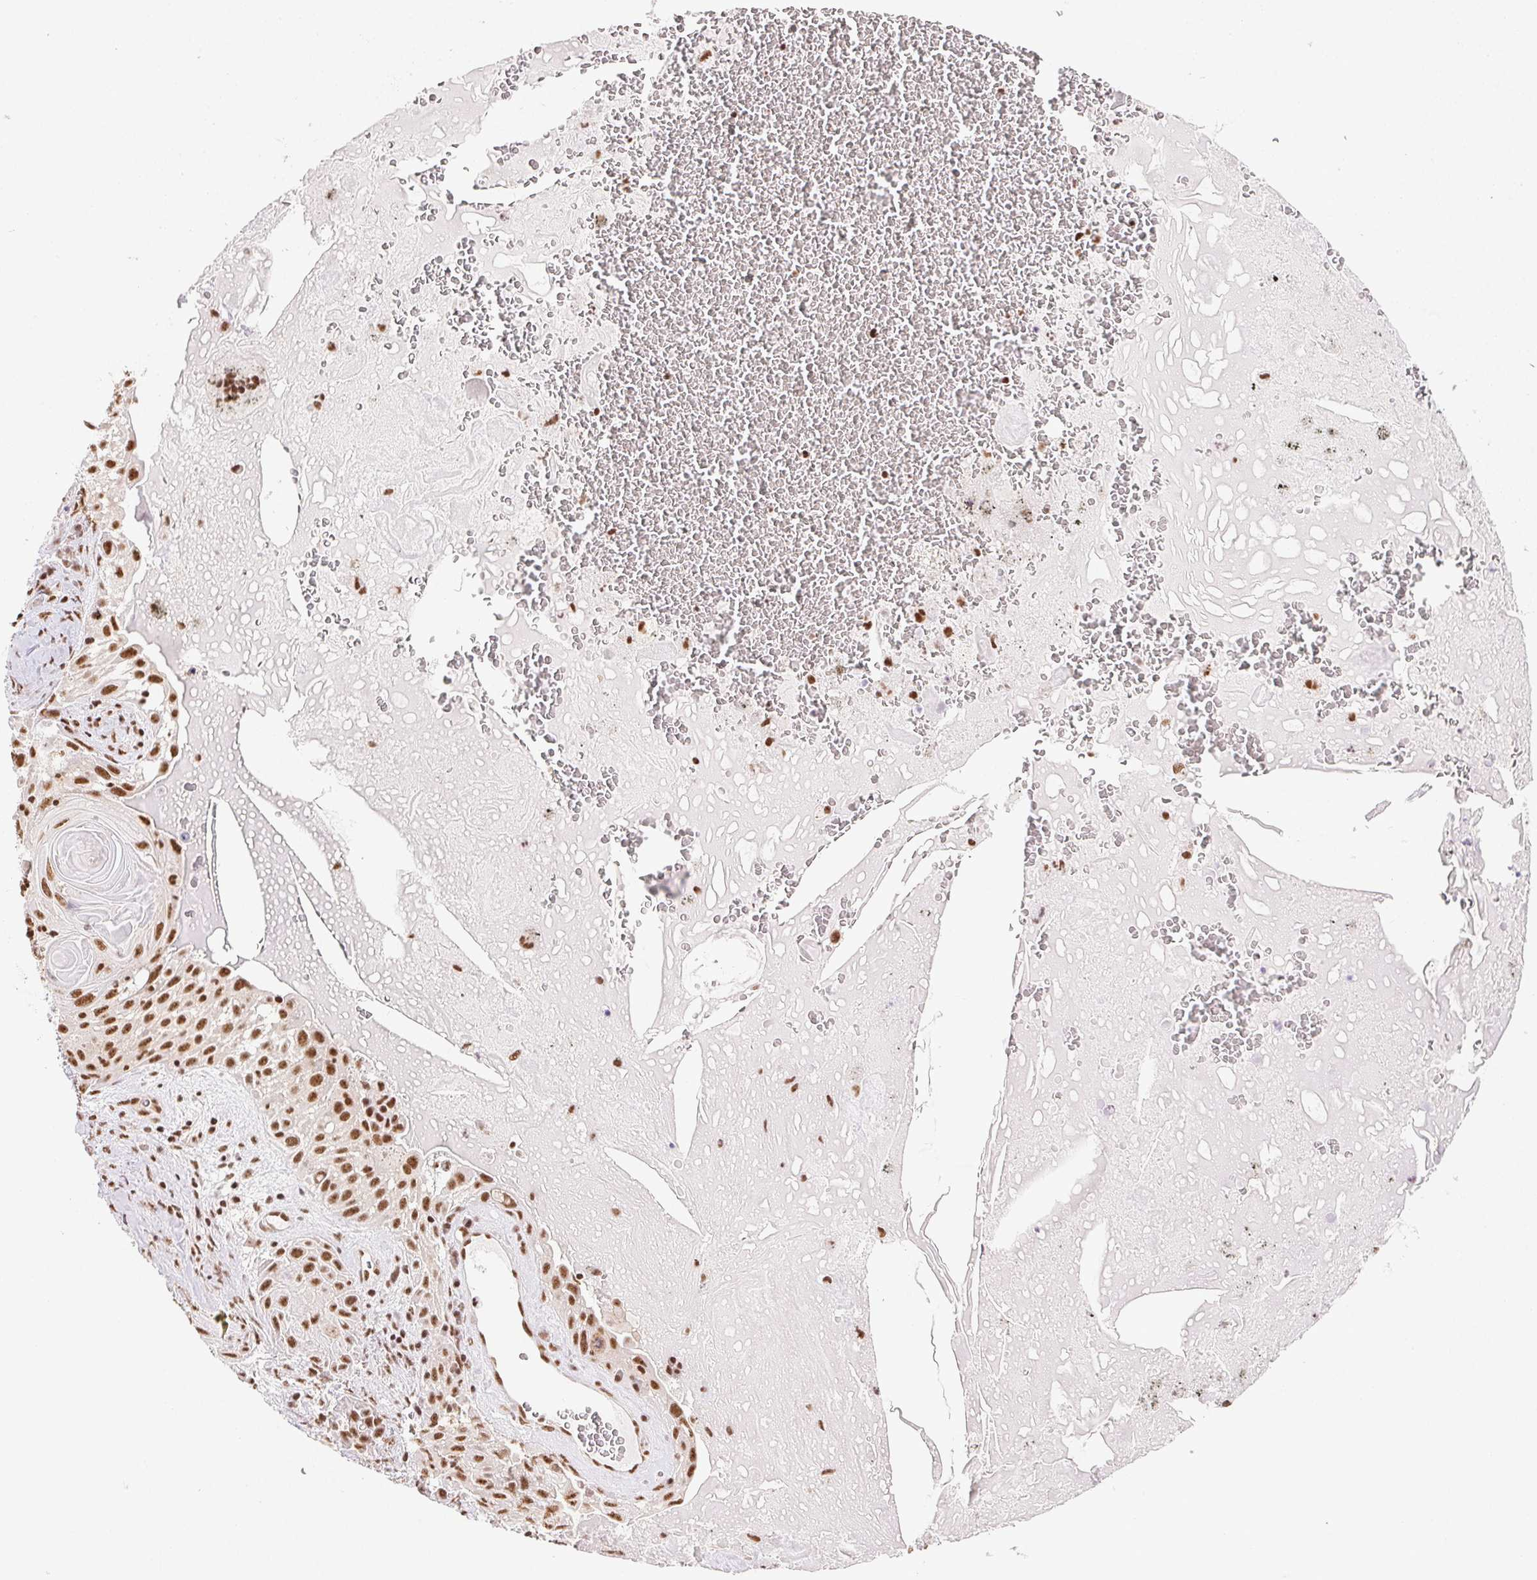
{"staining": {"intensity": "moderate", "quantity": ">75%", "location": "nuclear"}, "tissue": "lung cancer", "cell_type": "Tumor cells", "image_type": "cancer", "snomed": [{"axis": "morphology", "description": "Squamous cell carcinoma, NOS"}, {"axis": "topography", "description": "Lung"}], "caption": "High-magnification brightfield microscopy of squamous cell carcinoma (lung) stained with DAB (3,3'-diaminobenzidine) (brown) and counterstained with hematoxylin (blue). tumor cells exhibit moderate nuclear staining is present in approximately>75% of cells. (DAB (3,3'-diaminobenzidine) IHC with brightfield microscopy, high magnification).", "gene": "IK", "patient": {"sex": "male", "age": 79}}